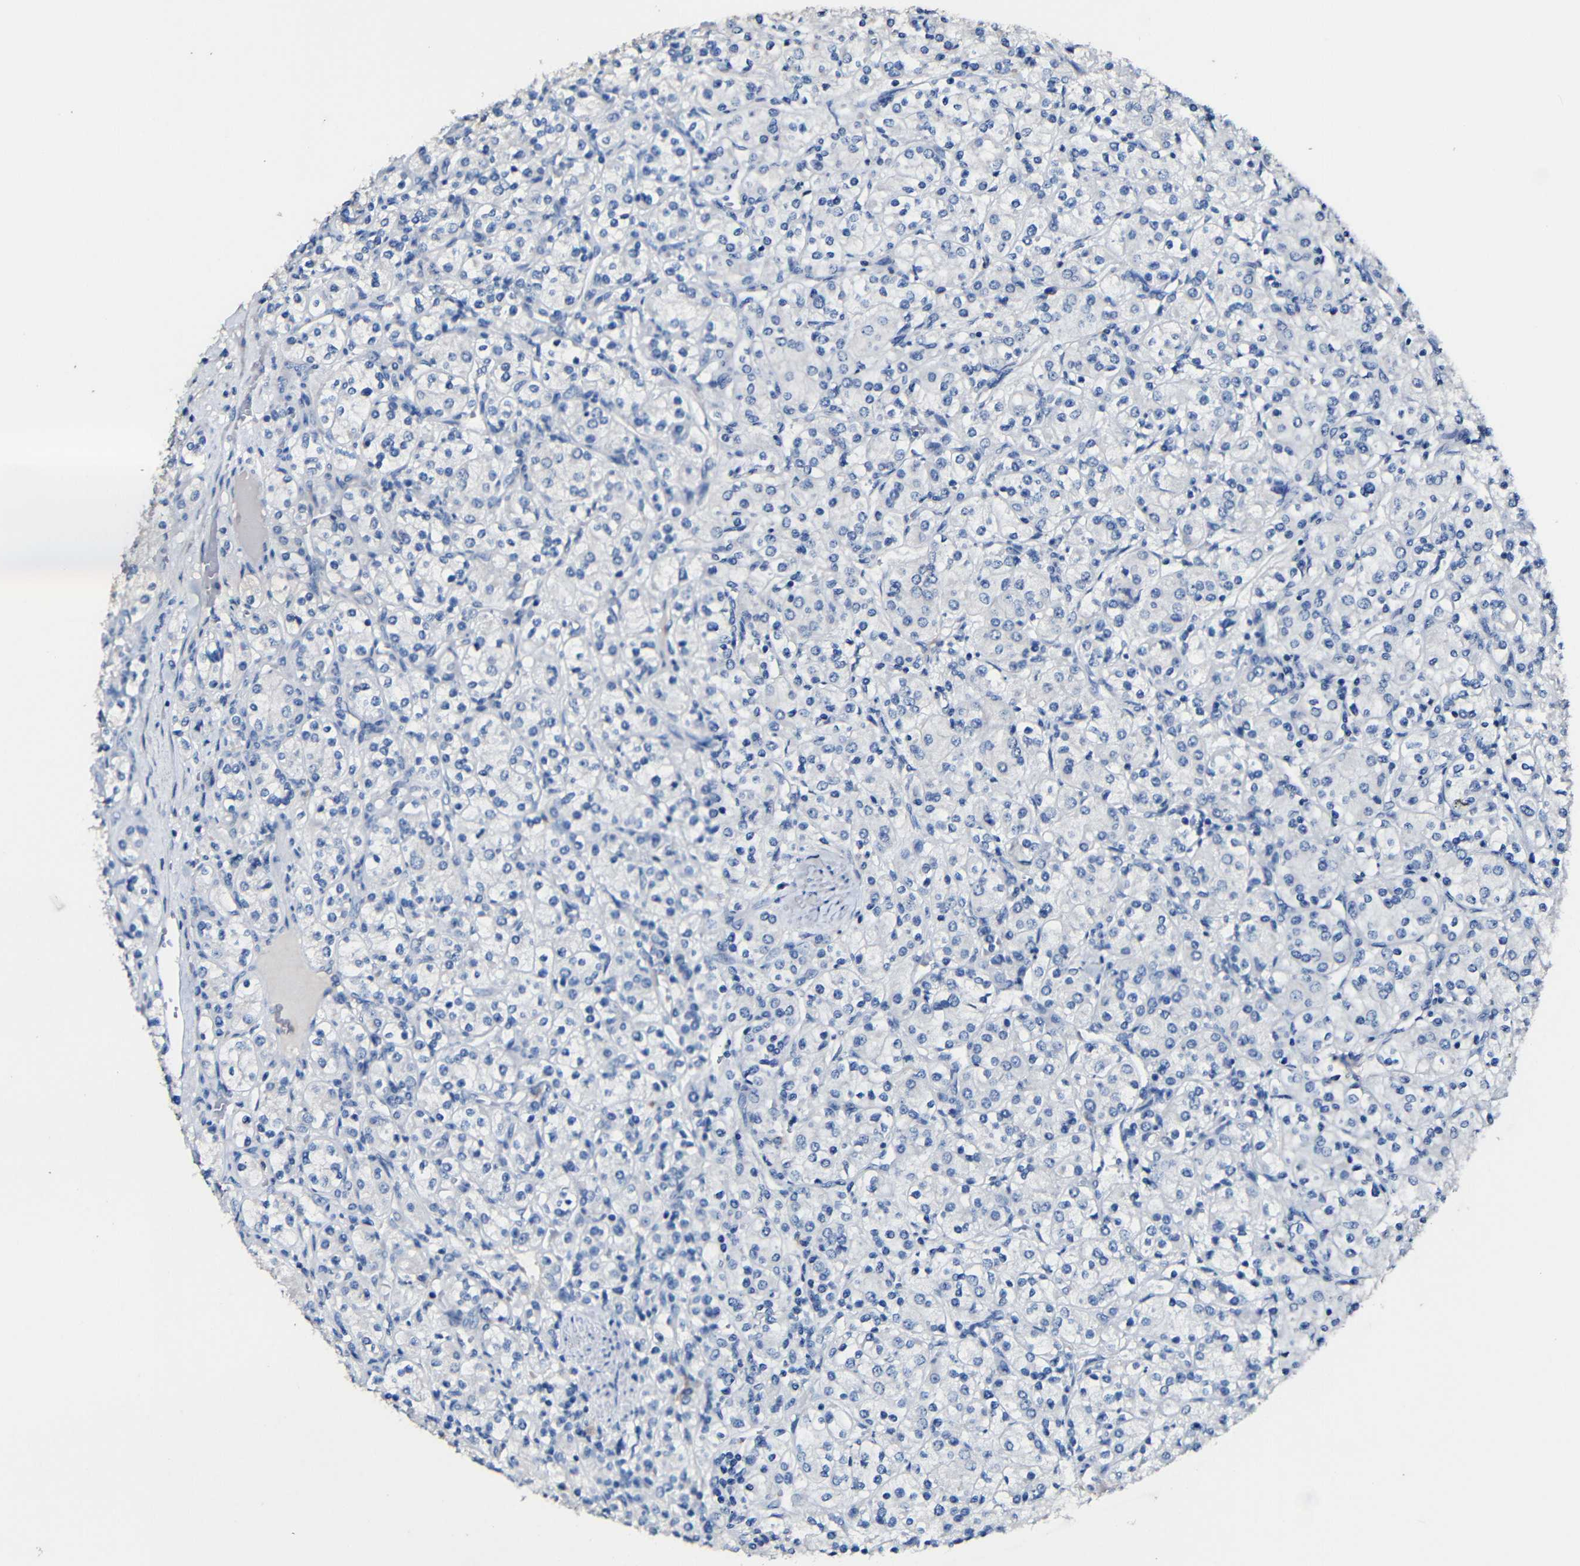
{"staining": {"intensity": "negative", "quantity": "none", "location": "none"}, "tissue": "renal cancer", "cell_type": "Tumor cells", "image_type": "cancer", "snomed": [{"axis": "morphology", "description": "Adenocarcinoma, NOS"}, {"axis": "topography", "description": "Kidney"}], "caption": "A high-resolution micrograph shows immunohistochemistry (IHC) staining of adenocarcinoma (renal), which shows no significant staining in tumor cells. The staining was performed using DAB (3,3'-diaminobenzidine) to visualize the protein expression in brown, while the nuclei were stained in blue with hematoxylin (Magnification: 20x).", "gene": "ACKR2", "patient": {"sex": "male", "age": 77}}